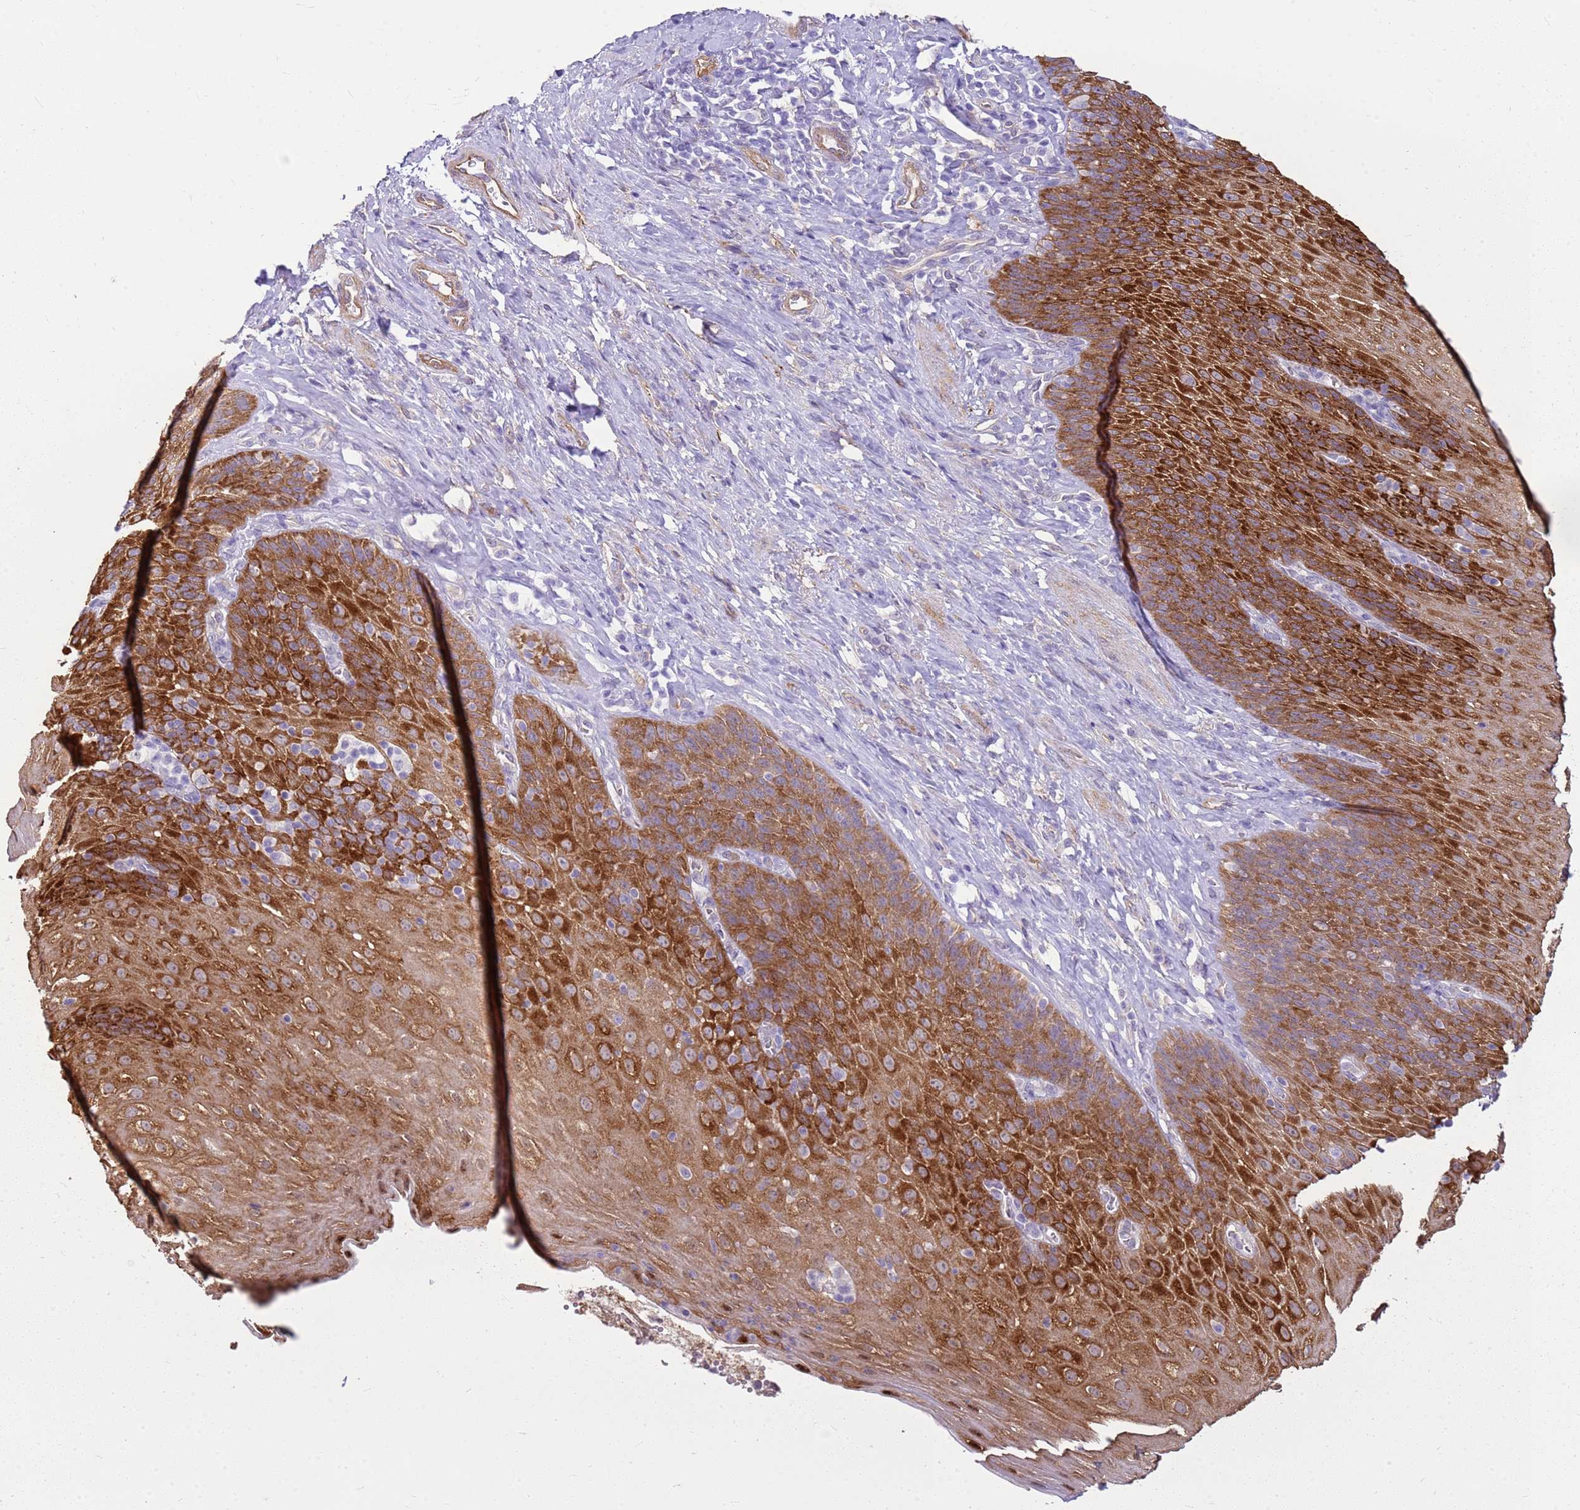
{"staining": {"intensity": "strong", "quantity": ">75%", "location": "cytoplasmic/membranous"}, "tissue": "esophagus", "cell_type": "Squamous epithelial cells", "image_type": "normal", "snomed": [{"axis": "morphology", "description": "Normal tissue, NOS"}, {"axis": "topography", "description": "Esophagus"}], "caption": "A brown stain highlights strong cytoplasmic/membranous expression of a protein in squamous epithelial cells of normal esophagus. The protein is shown in brown color, while the nuclei are stained blue.", "gene": "HSPB1", "patient": {"sex": "female", "age": 61}}